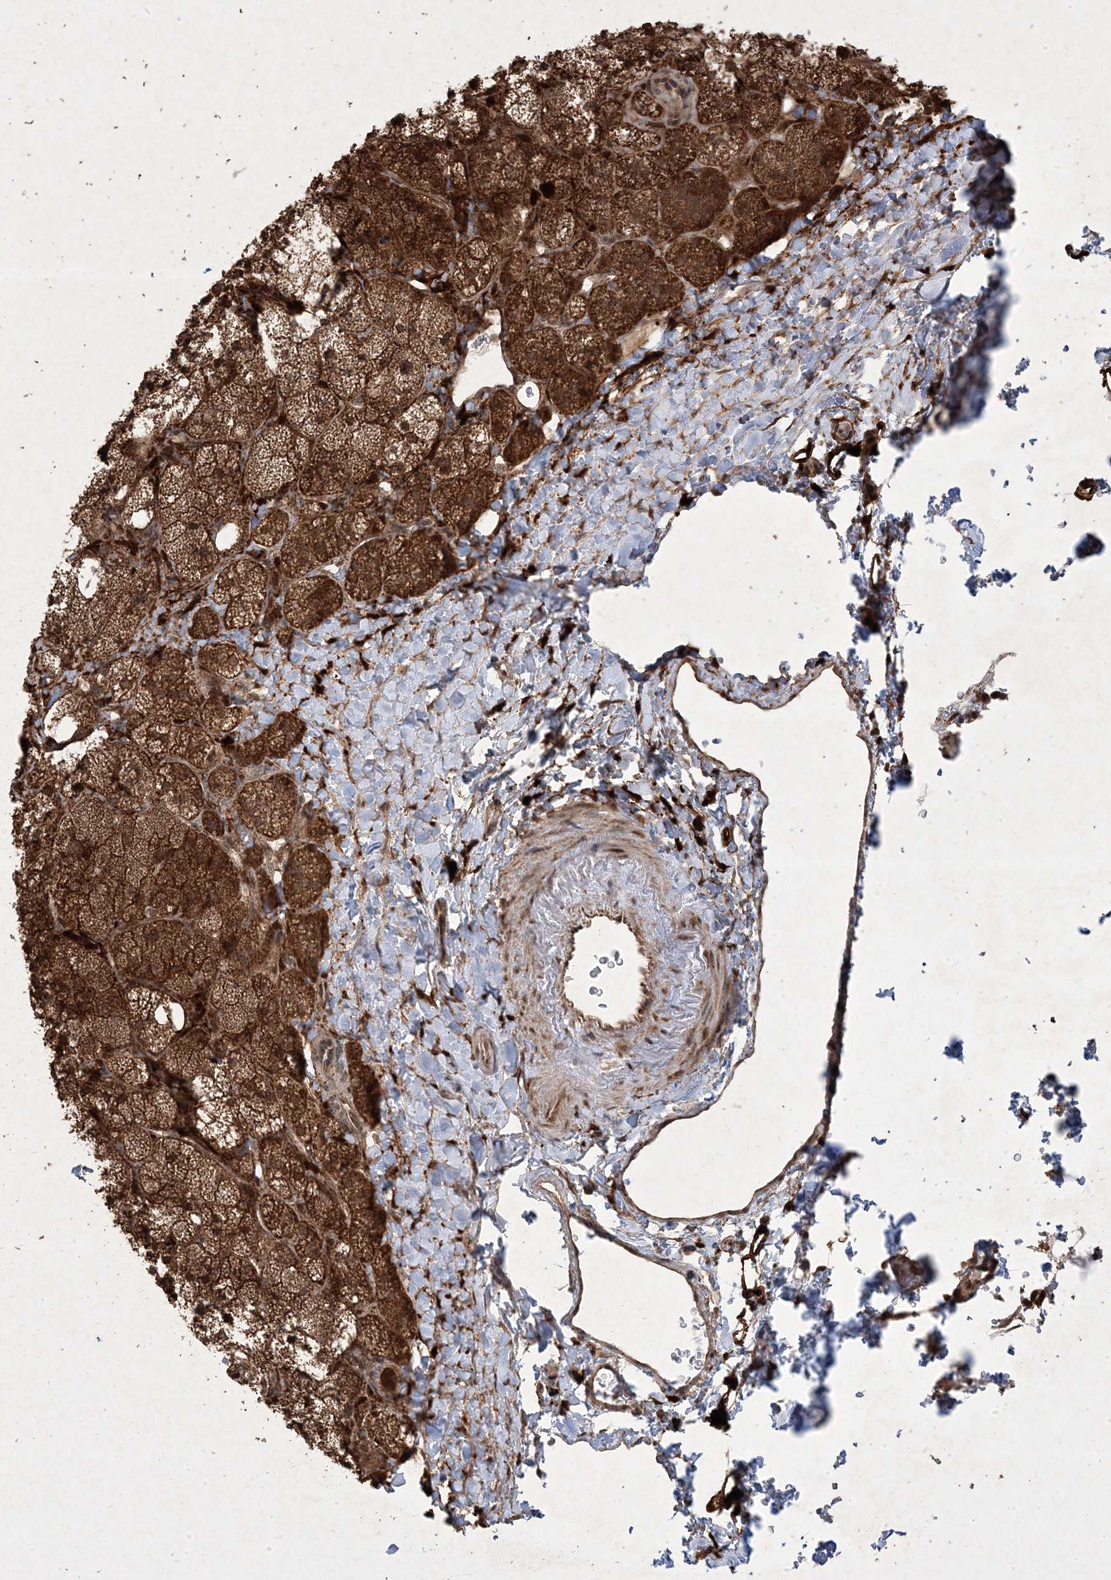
{"staining": {"intensity": "strong", "quantity": ">75%", "location": "cytoplasmic/membranous,nuclear"}, "tissue": "adrenal gland", "cell_type": "Glandular cells", "image_type": "normal", "snomed": [{"axis": "morphology", "description": "Normal tissue, NOS"}, {"axis": "topography", "description": "Adrenal gland"}], "caption": "This photomicrograph reveals immunohistochemistry (IHC) staining of benign adrenal gland, with high strong cytoplasmic/membranous,nuclear positivity in about >75% of glandular cells.", "gene": "PLEKHM2", "patient": {"sex": "male", "age": 61}}